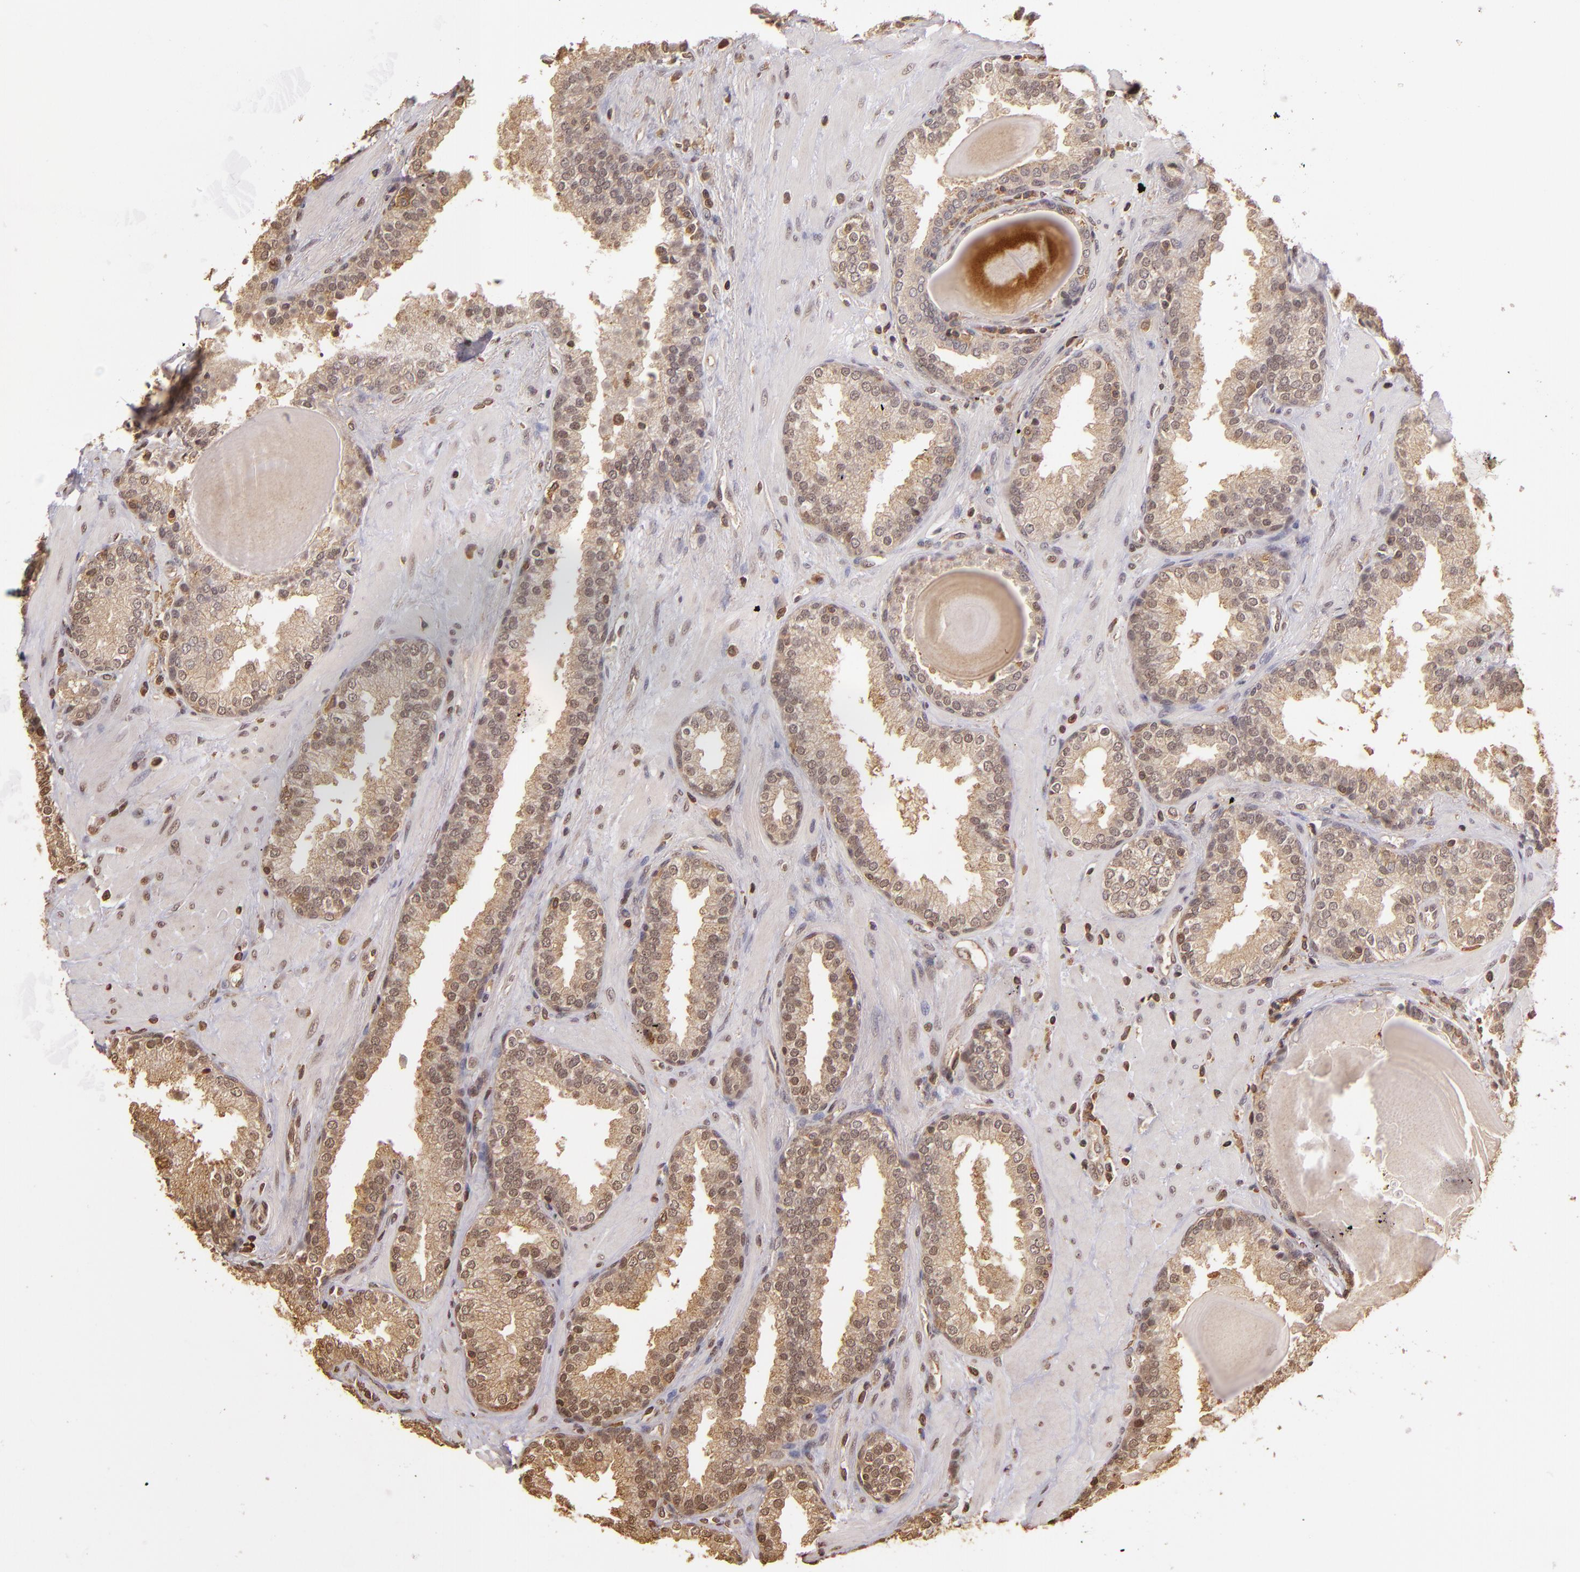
{"staining": {"intensity": "weak", "quantity": ">75%", "location": "cytoplasmic/membranous"}, "tissue": "prostate", "cell_type": "Glandular cells", "image_type": "normal", "snomed": [{"axis": "morphology", "description": "Normal tissue, NOS"}, {"axis": "topography", "description": "Prostate"}], "caption": "Protein expression analysis of benign prostate reveals weak cytoplasmic/membranous staining in approximately >75% of glandular cells.", "gene": "ARPC2", "patient": {"sex": "male", "age": 51}}